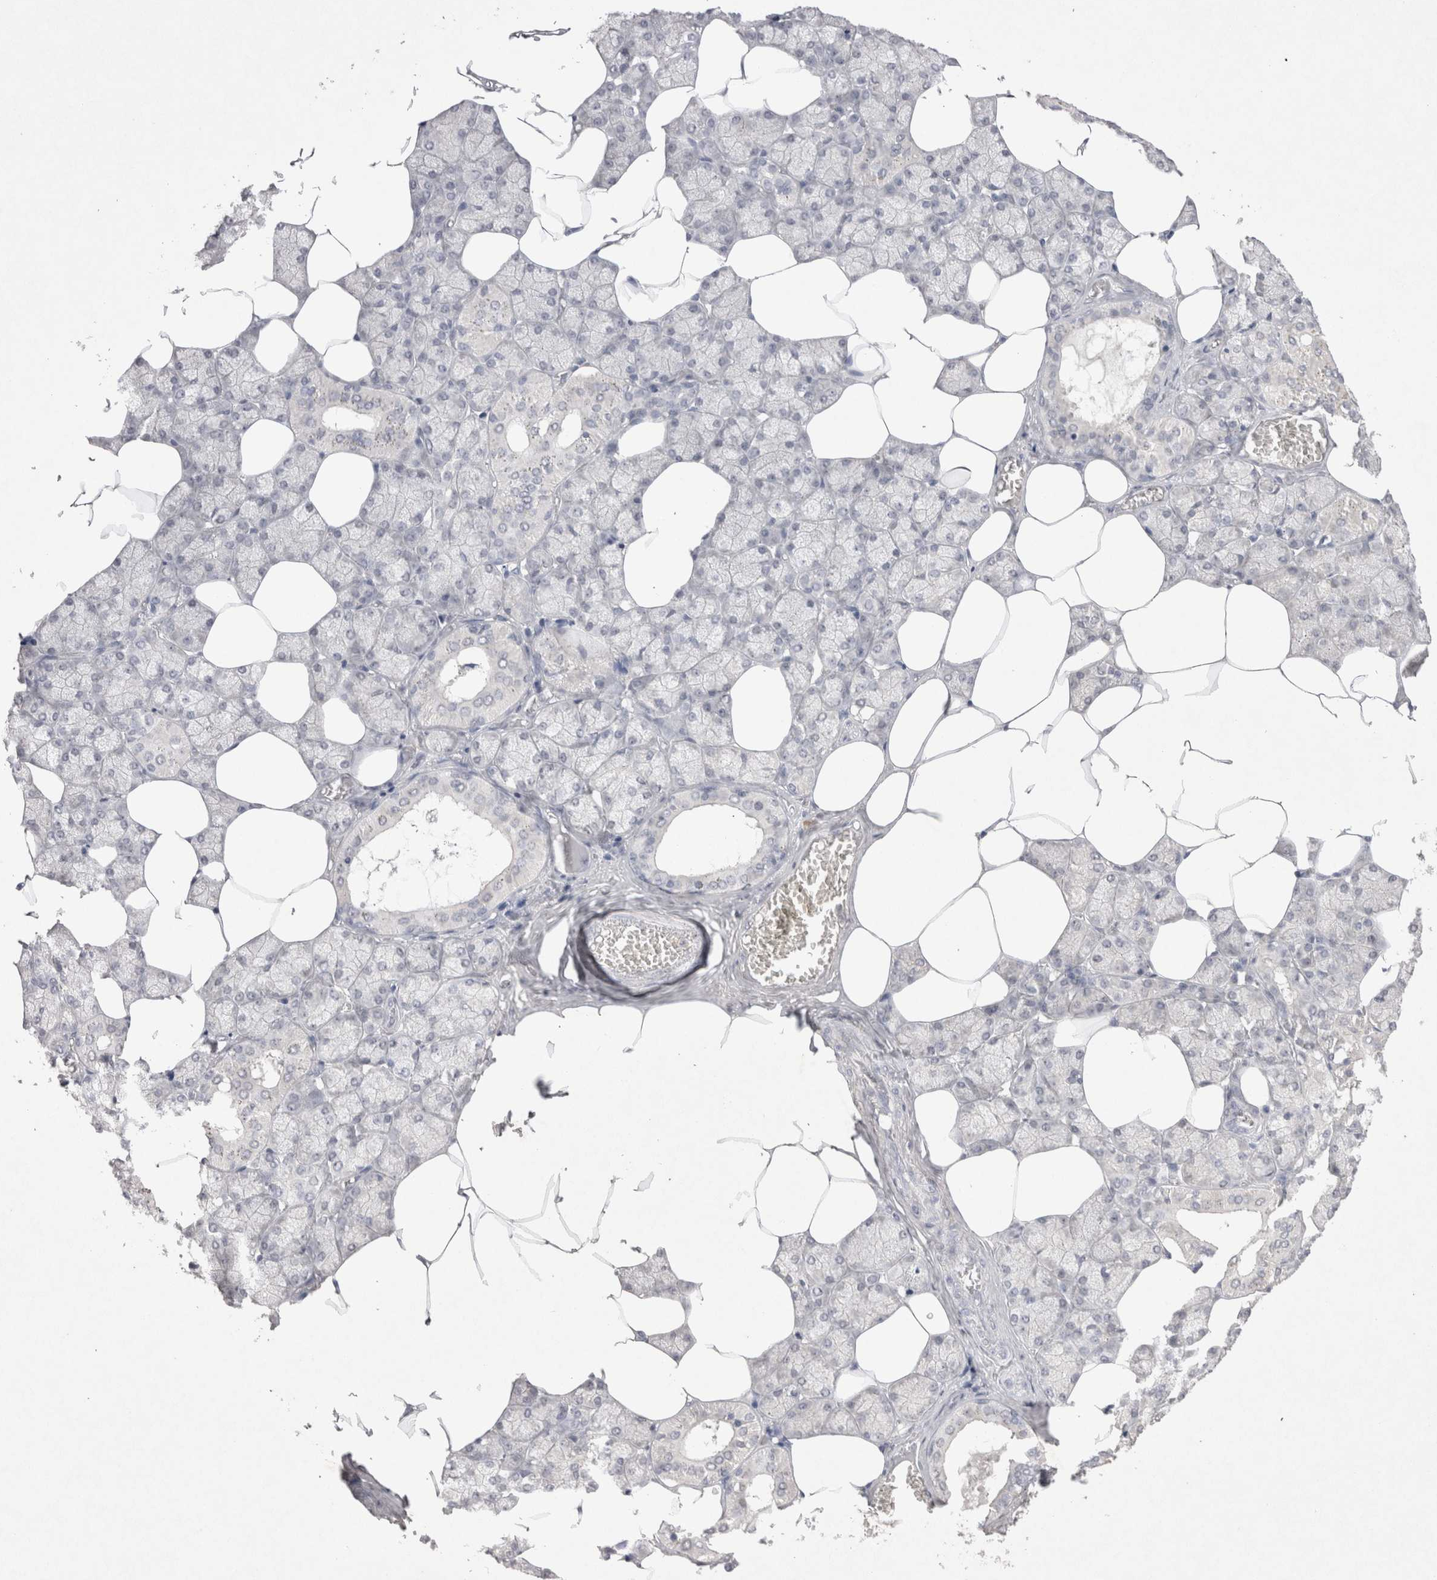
{"staining": {"intensity": "negative", "quantity": "none", "location": "none"}, "tissue": "salivary gland", "cell_type": "Glandular cells", "image_type": "normal", "snomed": [{"axis": "morphology", "description": "Normal tissue, NOS"}, {"axis": "topography", "description": "Salivary gland"}], "caption": "Histopathology image shows no protein staining in glandular cells of normal salivary gland. The staining is performed using DAB brown chromogen with nuclei counter-stained in using hematoxylin.", "gene": "LYVE1", "patient": {"sex": "male", "age": 62}}